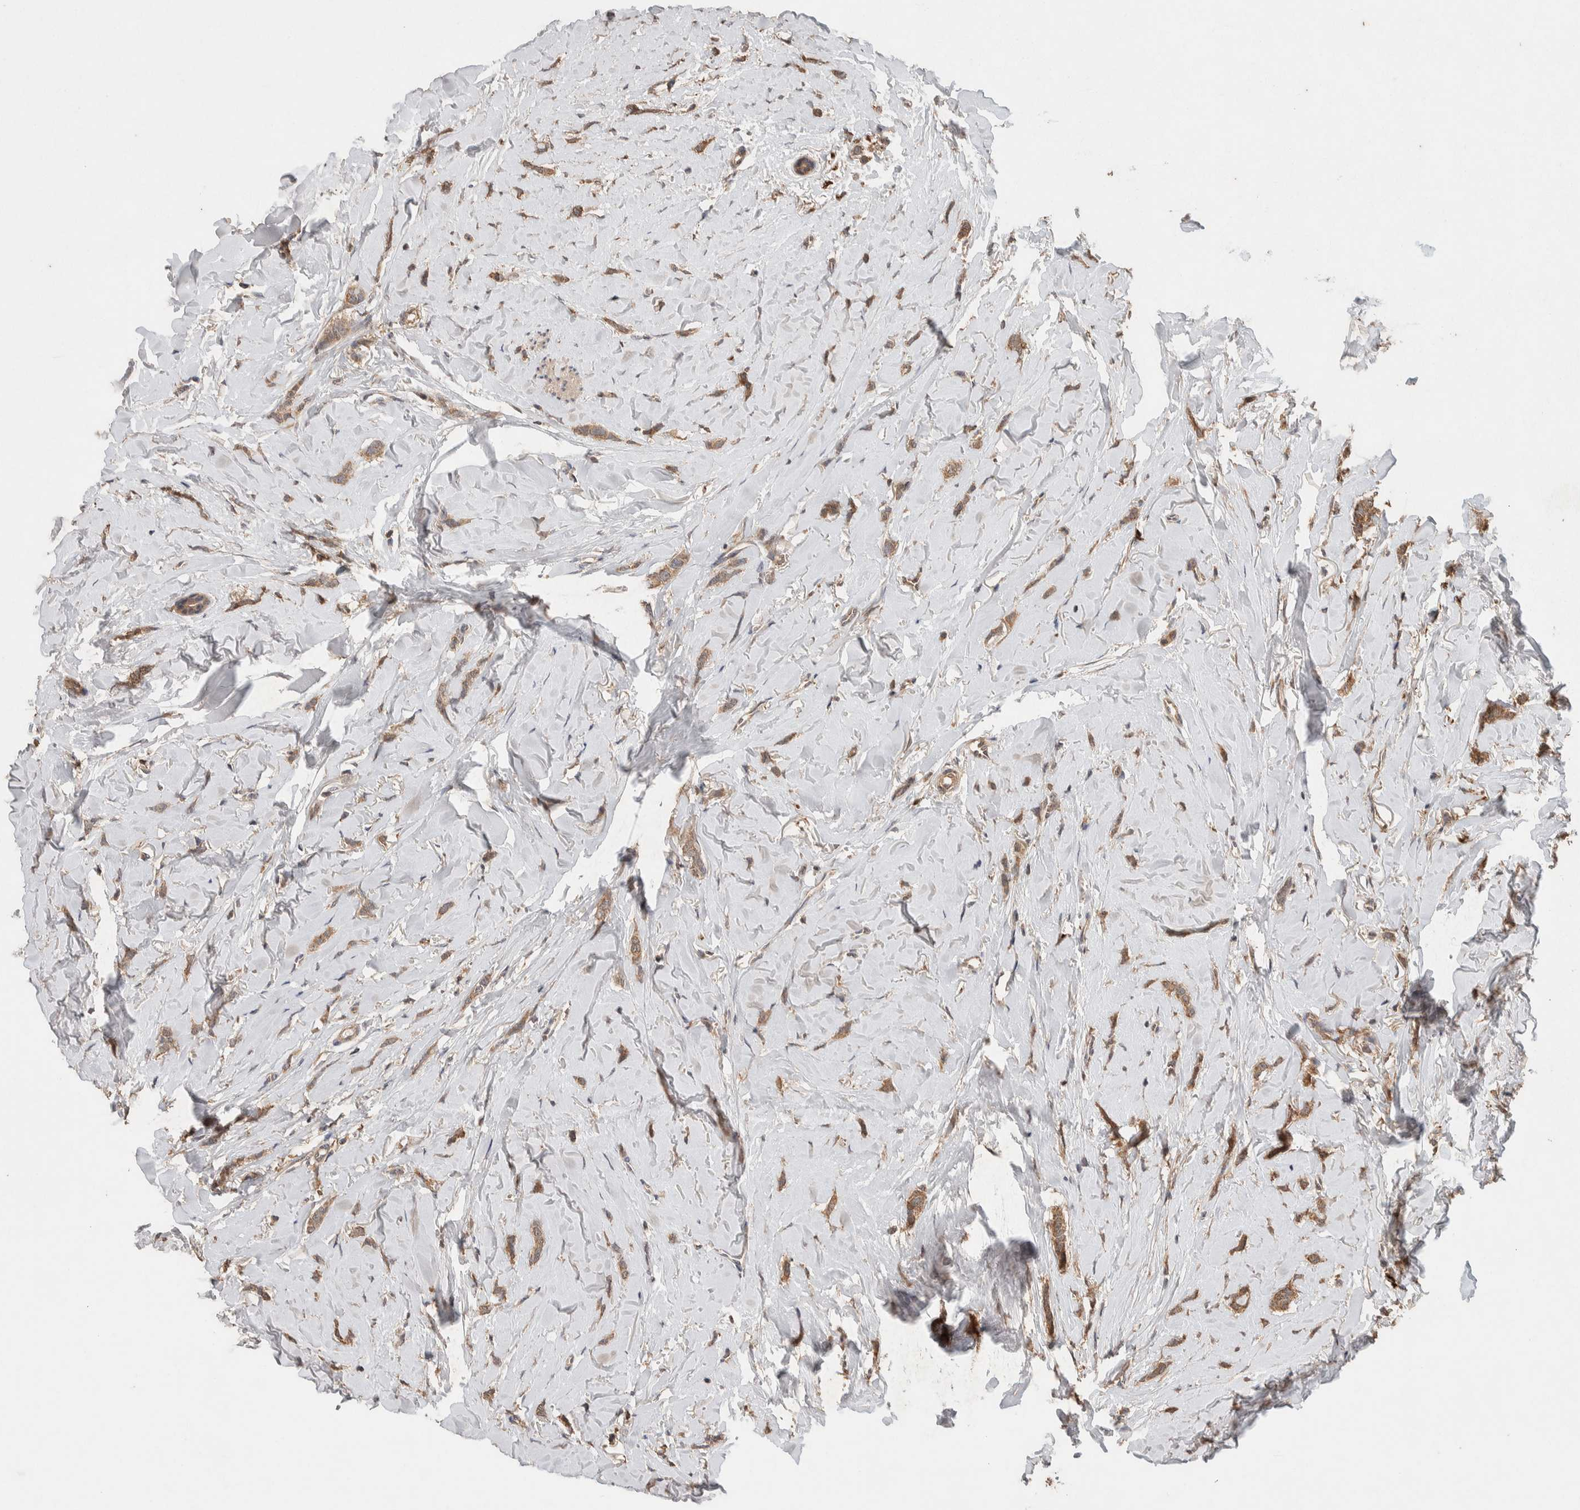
{"staining": {"intensity": "weak", "quantity": ">75%", "location": "cytoplasmic/membranous"}, "tissue": "breast cancer", "cell_type": "Tumor cells", "image_type": "cancer", "snomed": [{"axis": "morphology", "description": "Lobular carcinoma"}, {"axis": "topography", "description": "Skin"}, {"axis": "topography", "description": "Breast"}], "caption": "This image displays immunohistochemistry (IHC) staining of human breast cancer (lobular carcinoma), with low weak cytoplasmic/membranous staining in approximately >75% of tumor cells.", "gene": "KCNJ5", "patient": {"sex": "female", "age": 46}}